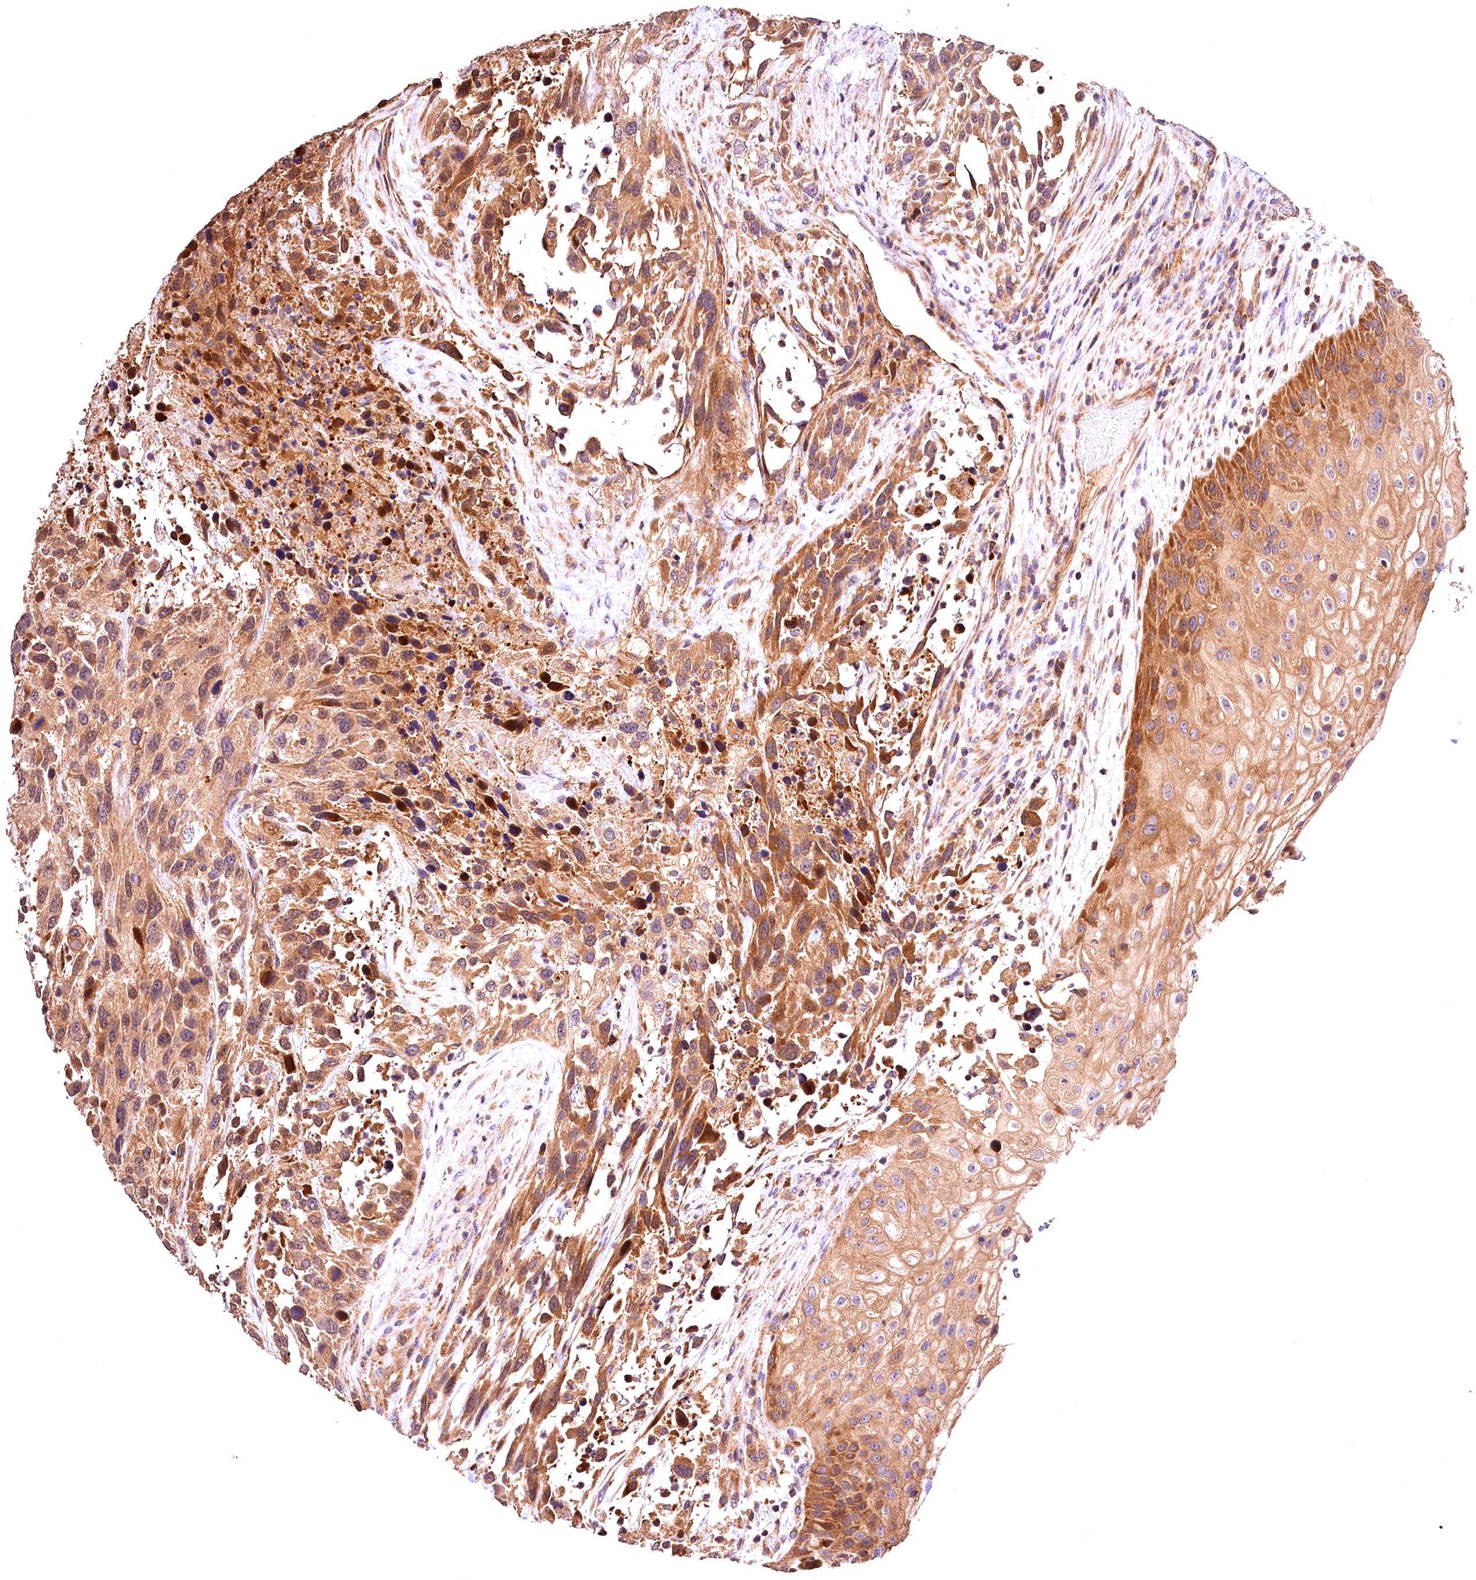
{"staining": {"intensity": "moderate", "quantity": ">75%", "location": "cytoplasmic/membranous"}, "tissue": "urothelial cancer", "cell_type": "Tumor cells", "image_type": "cancer", "snomed": [{"axis": "morphology", "description": "Urothelial carcinoma, High grade"}, {"axis": "topography", "description": "Urinary bladder"}], "caption": "This photomicrograph shows IHC staining of human urothelial cancer, with medium moderate cytoplasmic/membranous staining in about >75% of tumor cells.", "gene": "KPTN", "patient": {"sex": "female", "age": 70}}